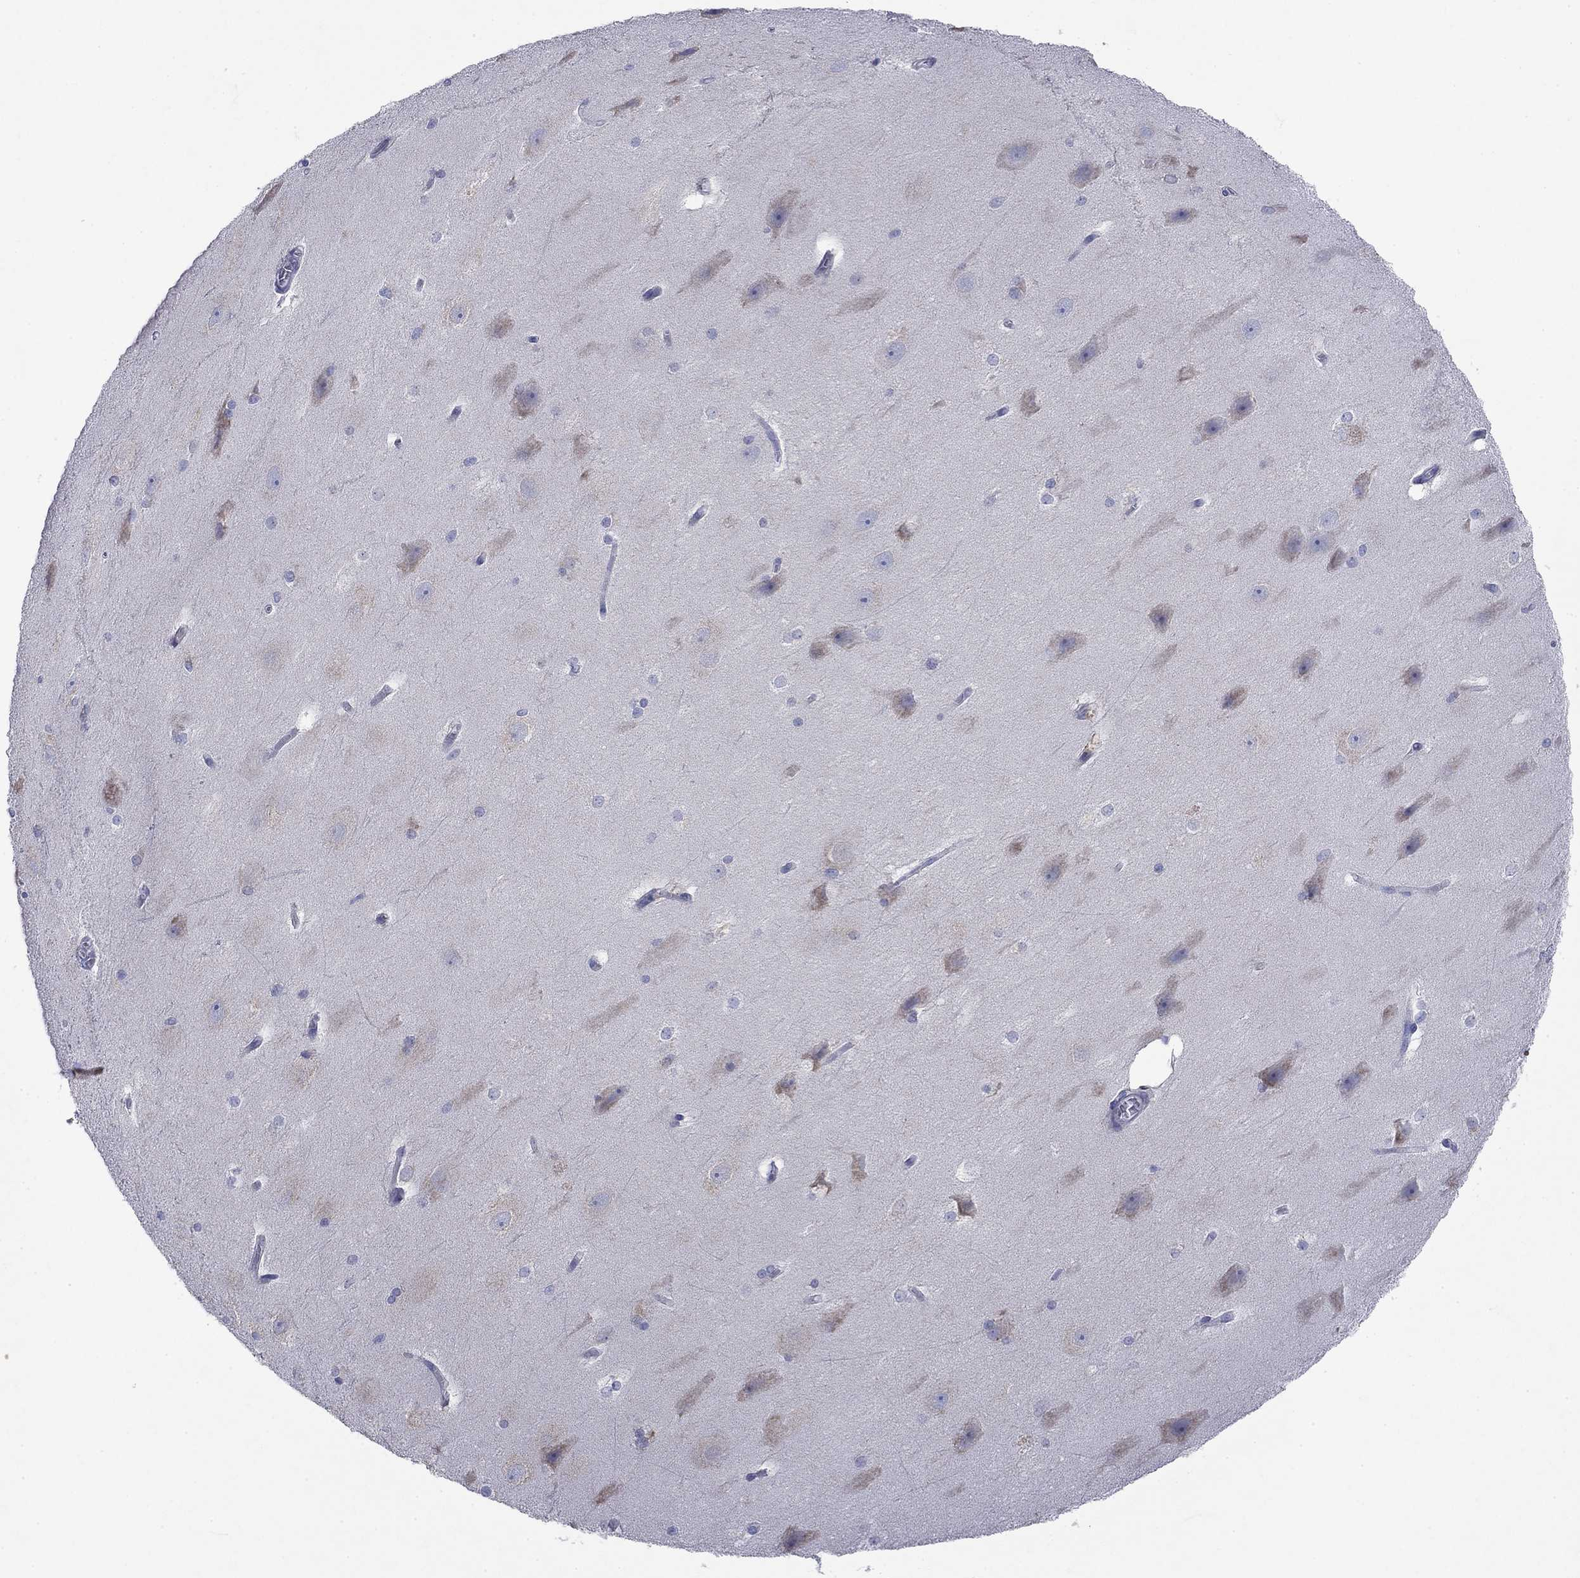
{"staining": {"intensity": "negative", "quantity": "none", "location": "none"}, "tissue": "hippocampus", "cell_type": "Glial cells", "image_type": "normal", "snomed": [{"axis": "morphology", "description": "Normal tissue, NOS"}, {"axis": "topography", "description": "Cerebral cortex"}, {"axis": "topography", "description": "Hippocampus"}], "caption": "Protein analysis of unremarkable hippocampus shows no significant expression in glial cells.", "gene": "SULT2B1", "patient": {"sex": "female", "age": 19}}